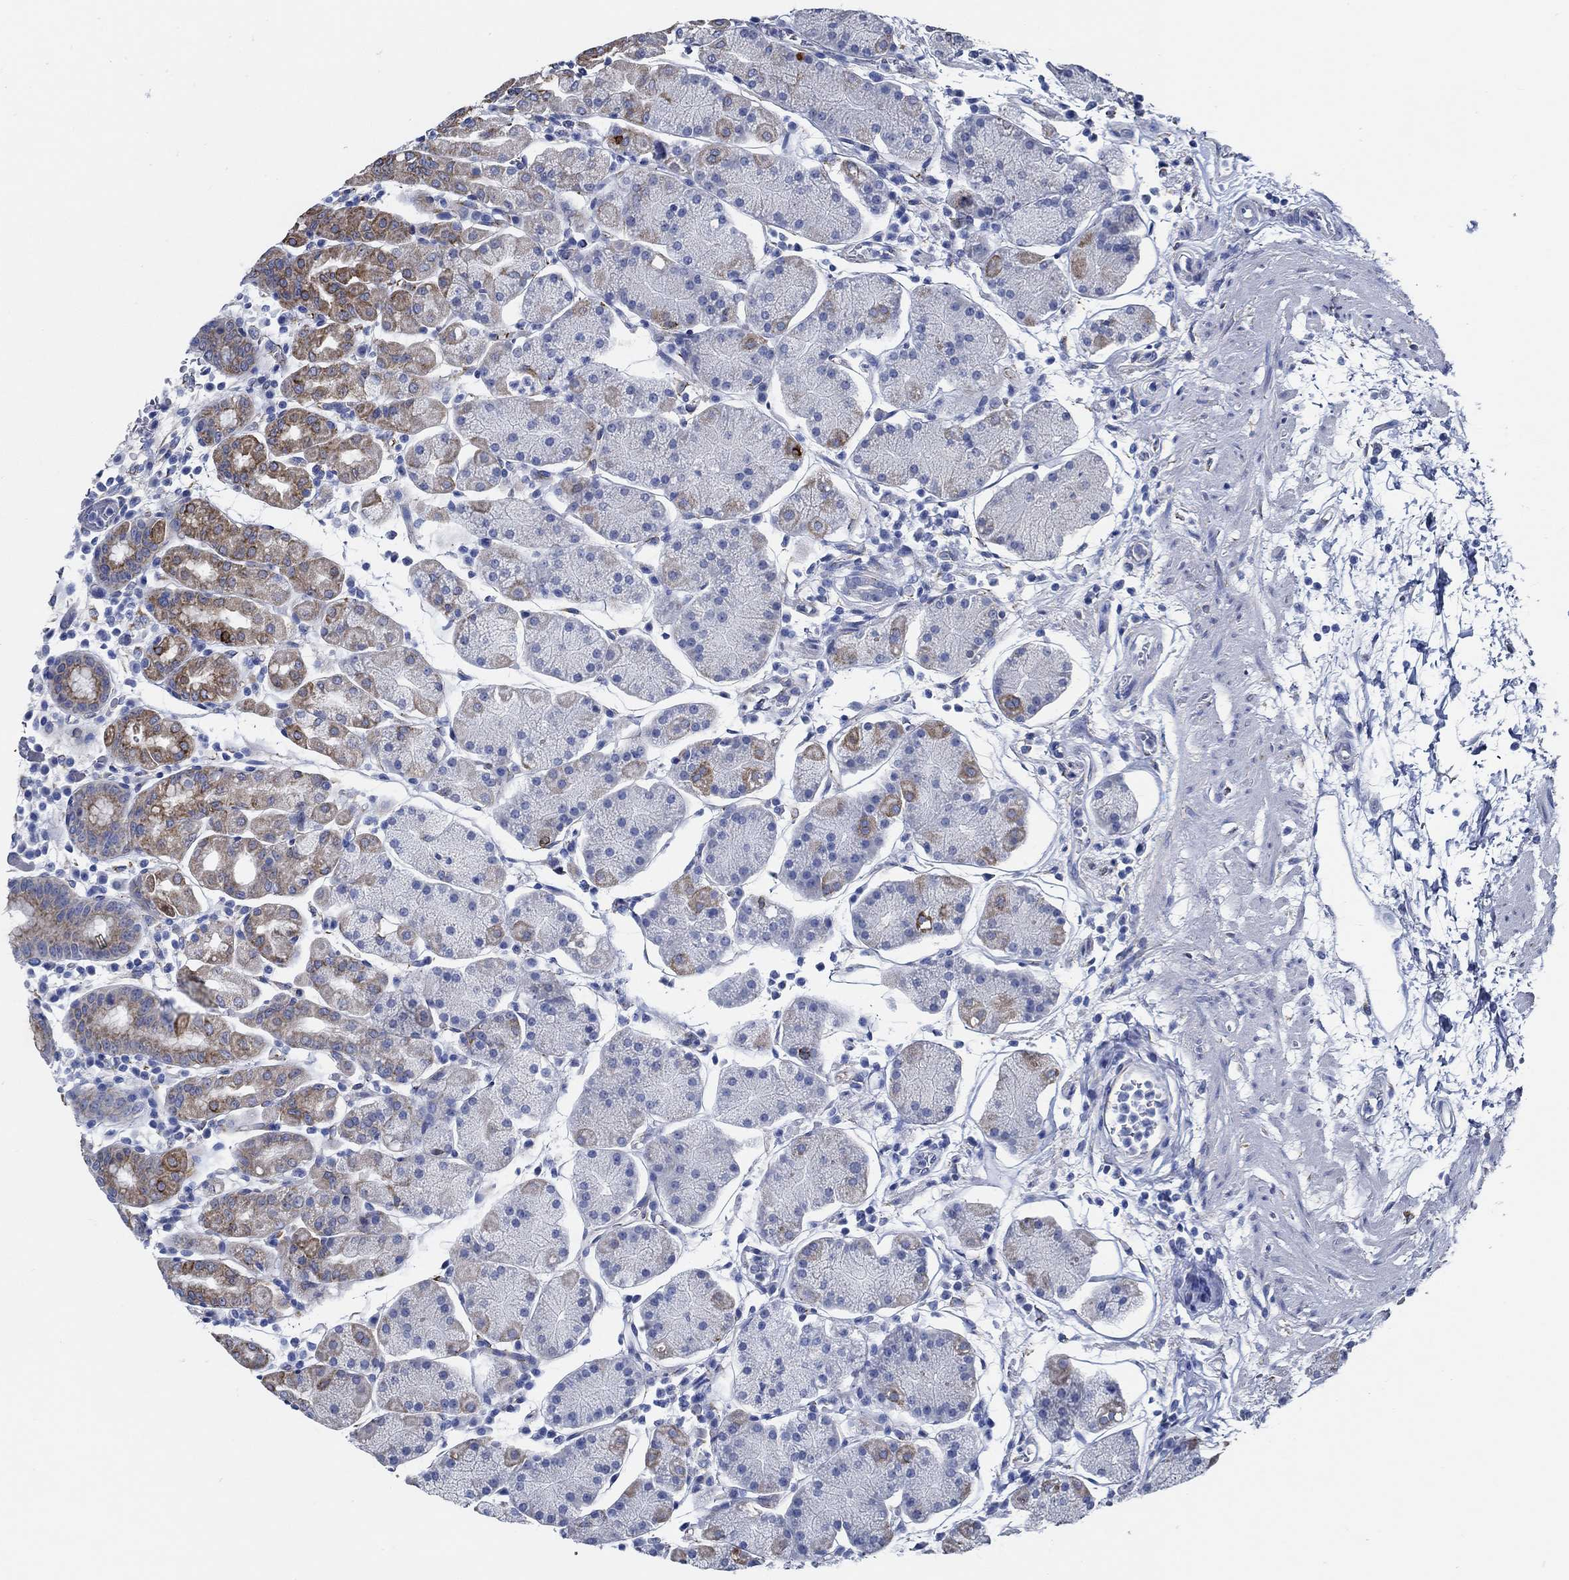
{"staining": {"intensity": "strong", "quantity": "<25%", "location": "cytoplasmic/membranous"}, "tissue": "stomach", "cell_type": "Glandular cells", "image_type": "normal", "snomed": [{"axis": "morphology", "description": "Normal tissue, NOS"}, {"axis": "topography", "description": "Stomach"}], "caption": "Protein staining of normal stomach exhibits strong cytoplasmic/membranous expression in about <25% of glandular cells.", "gene": "HECW2", "patient": {"sex": "male", "age": 54}}